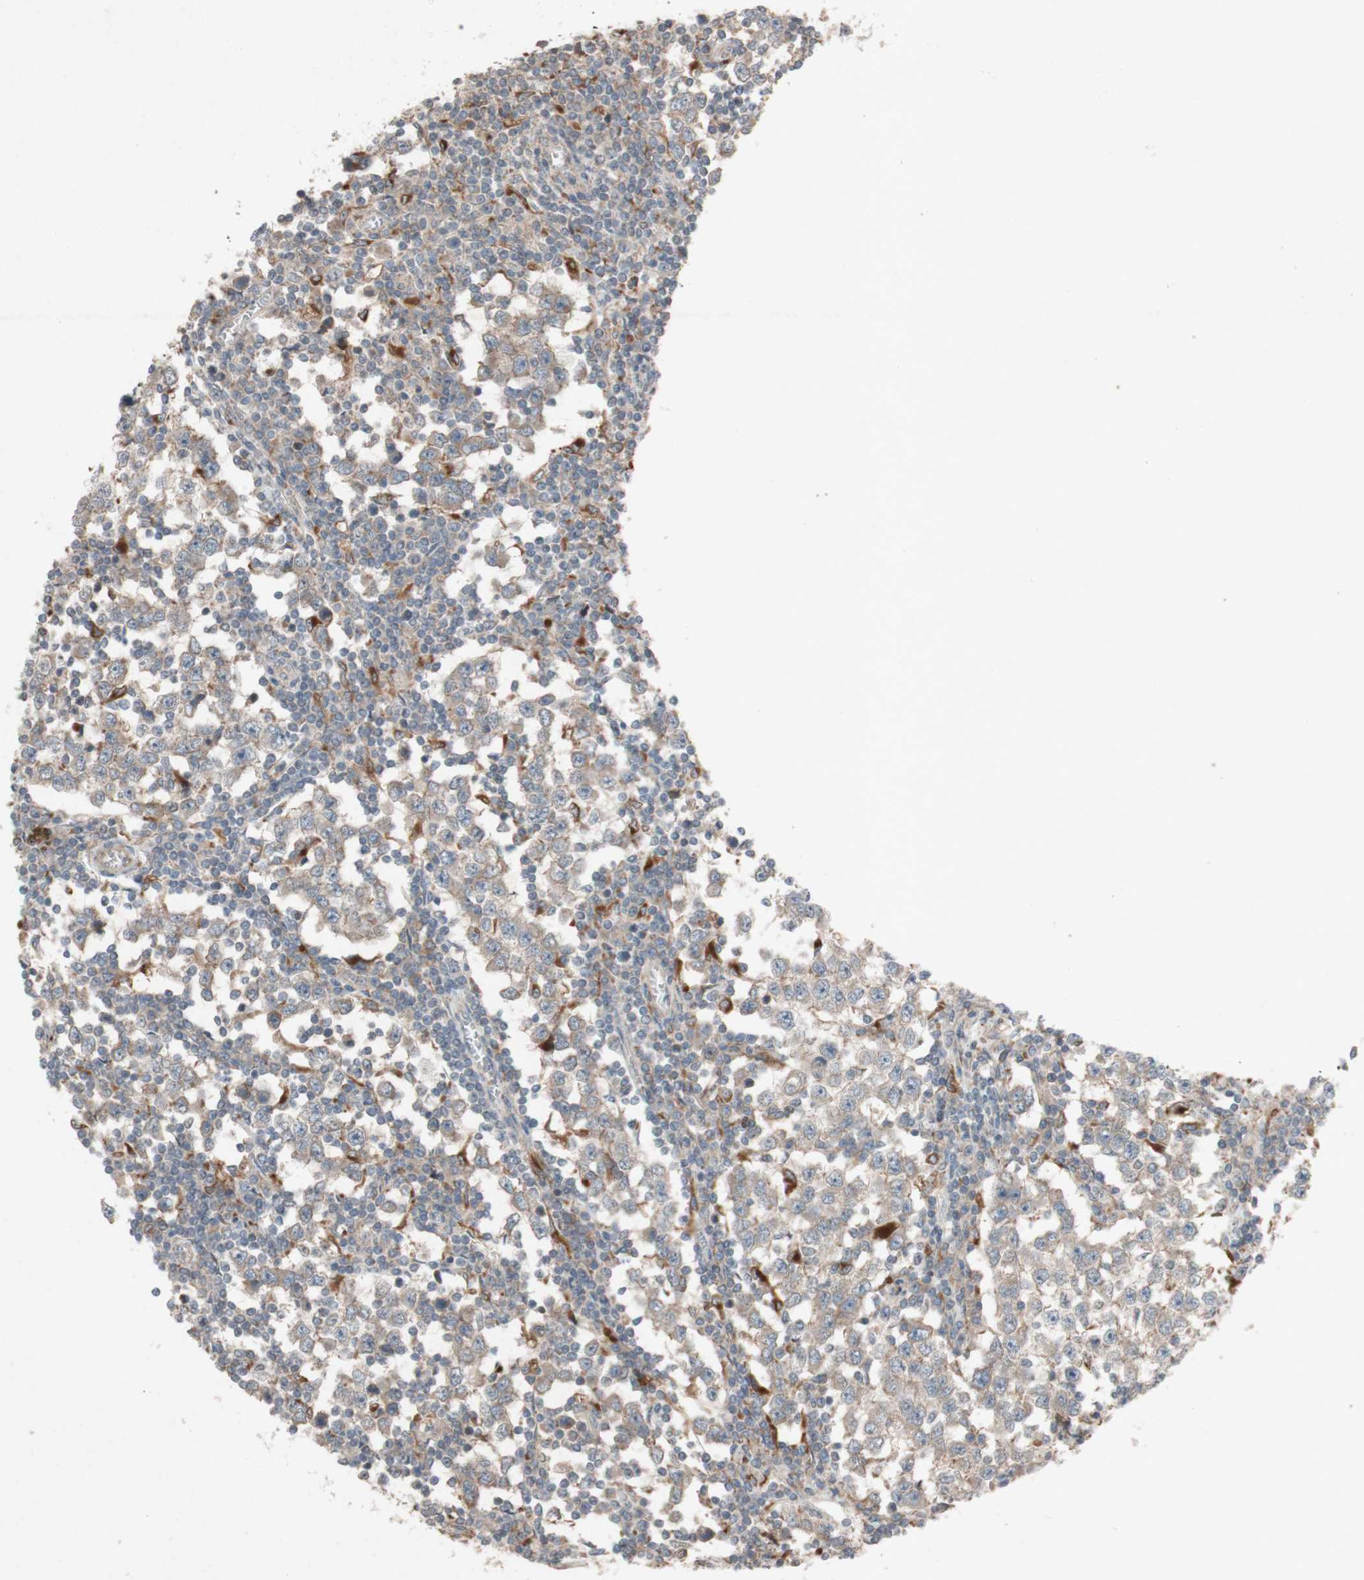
{"staining": {"intensity": "weak", "quantity": "<25%", "location": "cytoplasmic/membranous"}, "tissue": "testis cancer", "cell_type": "Tumor cells", "image_type": "cancer", "snomed": [{"axis": "morphology", "description": "Seminoma, NOS"}, {"axis": "topography", "description": "Testis"}], "caption": "A photomicrograph of testis seminoma stained for a protein reveals no brown staining in tumor cells.", "gene": "ATP6V1F", "patient": {"sex": "male", "age": 65}}